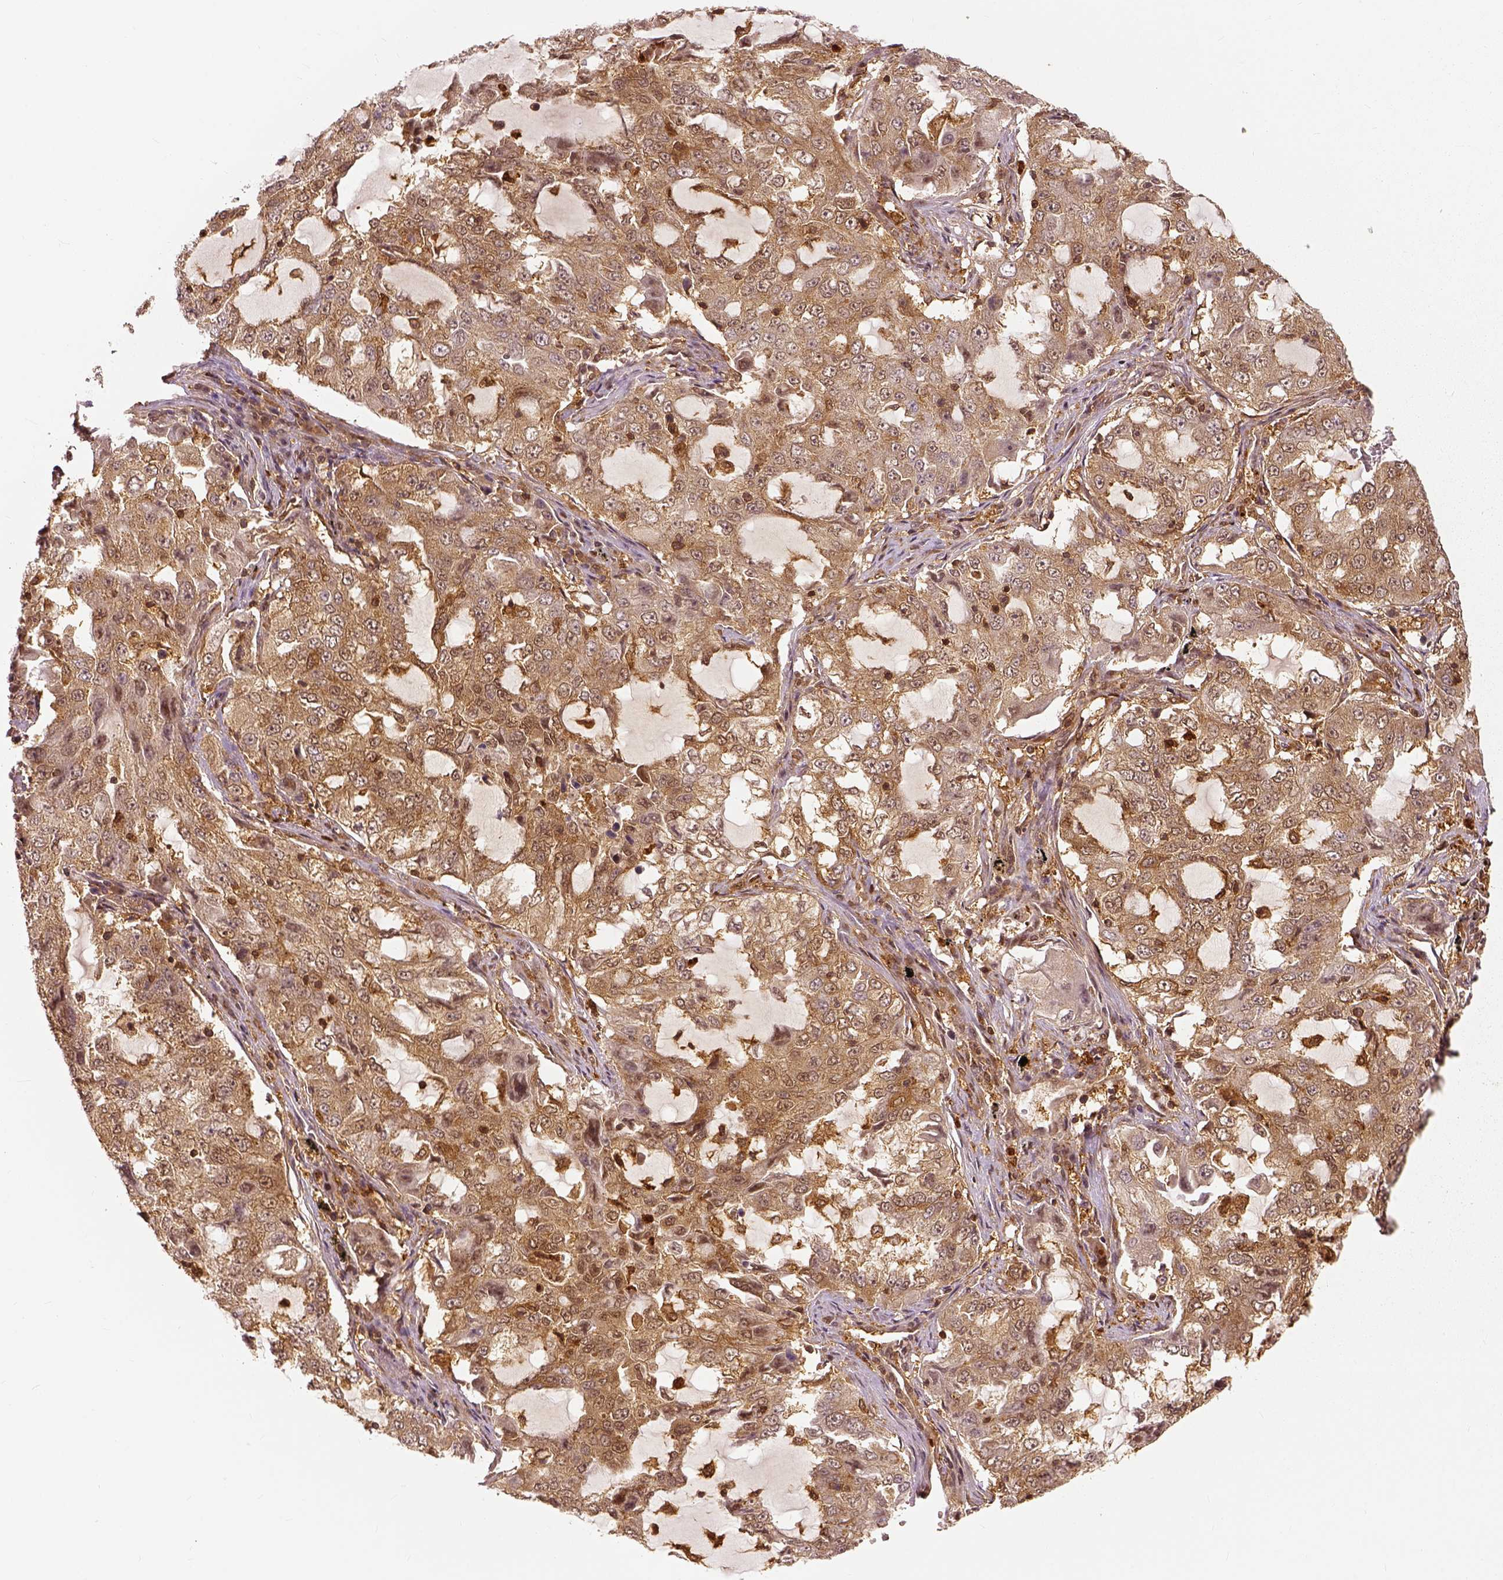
{"staining": {"intensity": "moderate", "quantity": ">75%", "location": "cytoplasmic/membranous"}, "tissue": "lung cancer", "cell_type": "Tumor cells", "image_type": "cancer", "snomed": [{"axis": "morphology", "description": "Adenocarcinoma, NOS"}, {"axis": "topography", "description": "Lung"}], "caption": "The histopathology image shows staining of adenocarcinoma (lung), revealing moderate cytoplasmic/membranous protein staining (brown color) within tumor cells.", "gene": "GPI", "patient": {"sex": "female", "age": 61}}